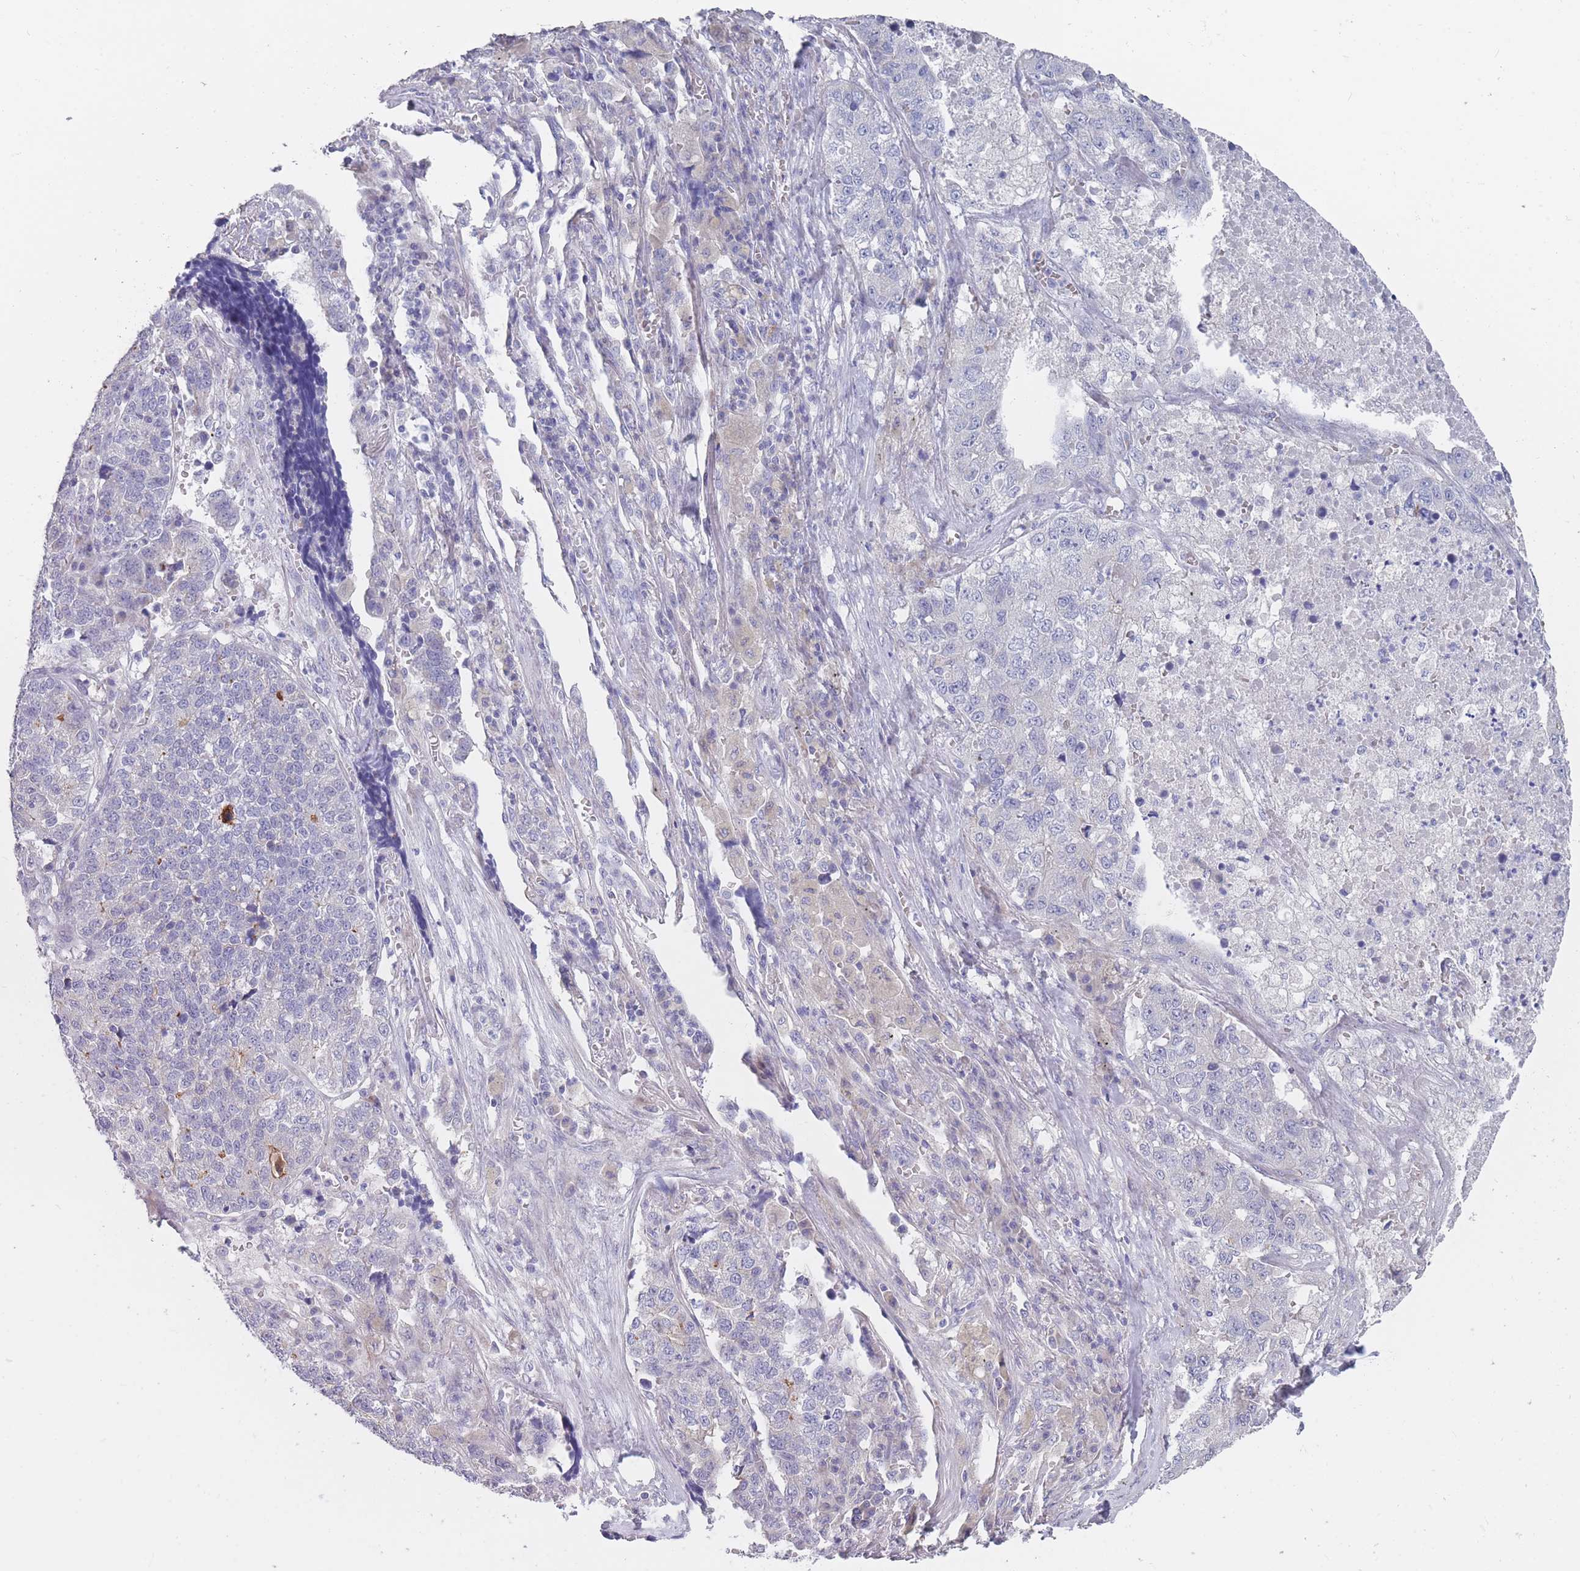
{"staining": {"intensity": "negative", "quantity": "none", "location": "none"}, "tissue": "lung cancer", "cell_type": "Tumor cells", "image_type": "cancer", "snomed": [{"axis": "morphology", "description": "Adenocarcinoma, NOS"}, {"axis": "topography", "description": "Lung"}], "caption": "Immunohistochemistry (IHC) of lung adenocarcinoma exhibits no positivity in tumor cells.", "gene": "PIGU", "patient": {"sex": "male", "age": 49}}